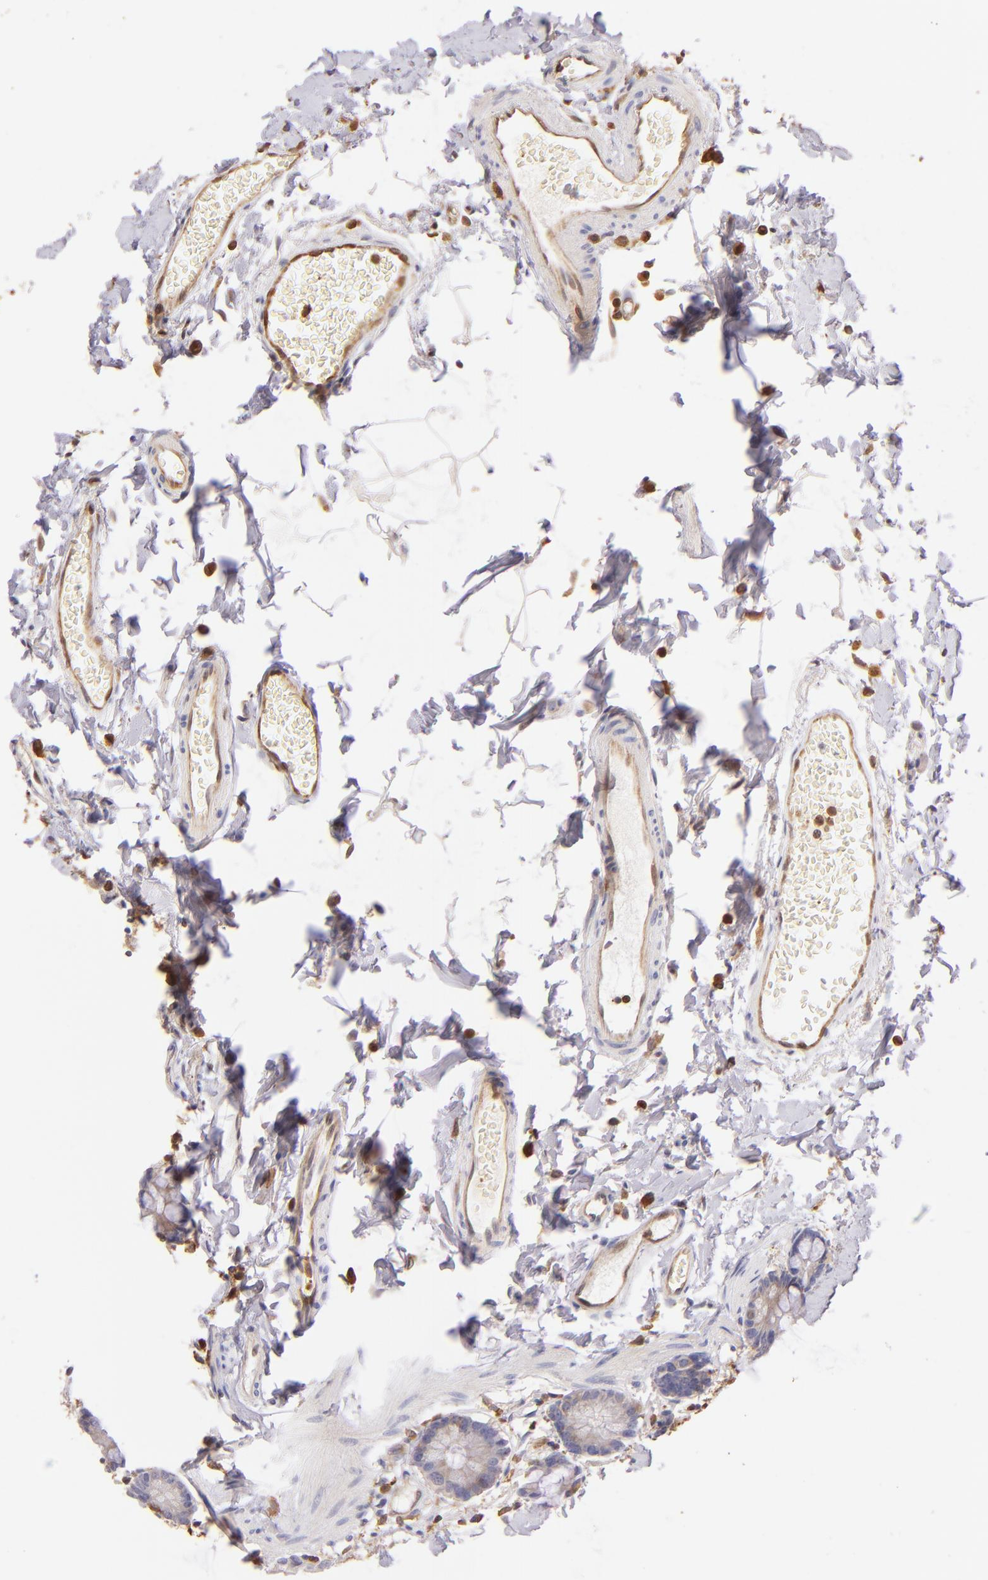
{"staining": {"intensity": "negative", "quantity": "none", "location": "none"}, "tissue": "small intestine", "cell_type": "Glandular cells", "image_type": "normal", "snomed": [{"axis": "morphology", "description": "Normal tissue, NOS"}, {"axis": "topography", "description": "Small intestine"}], "caption": "The immunohistochemistry (IHC) image has no significant expression in glandular cells of small intestine. (DAB immunohistochemistry, high magnification).", "gene": "BTK", "patient": {"sex": "female", "age": 61}}